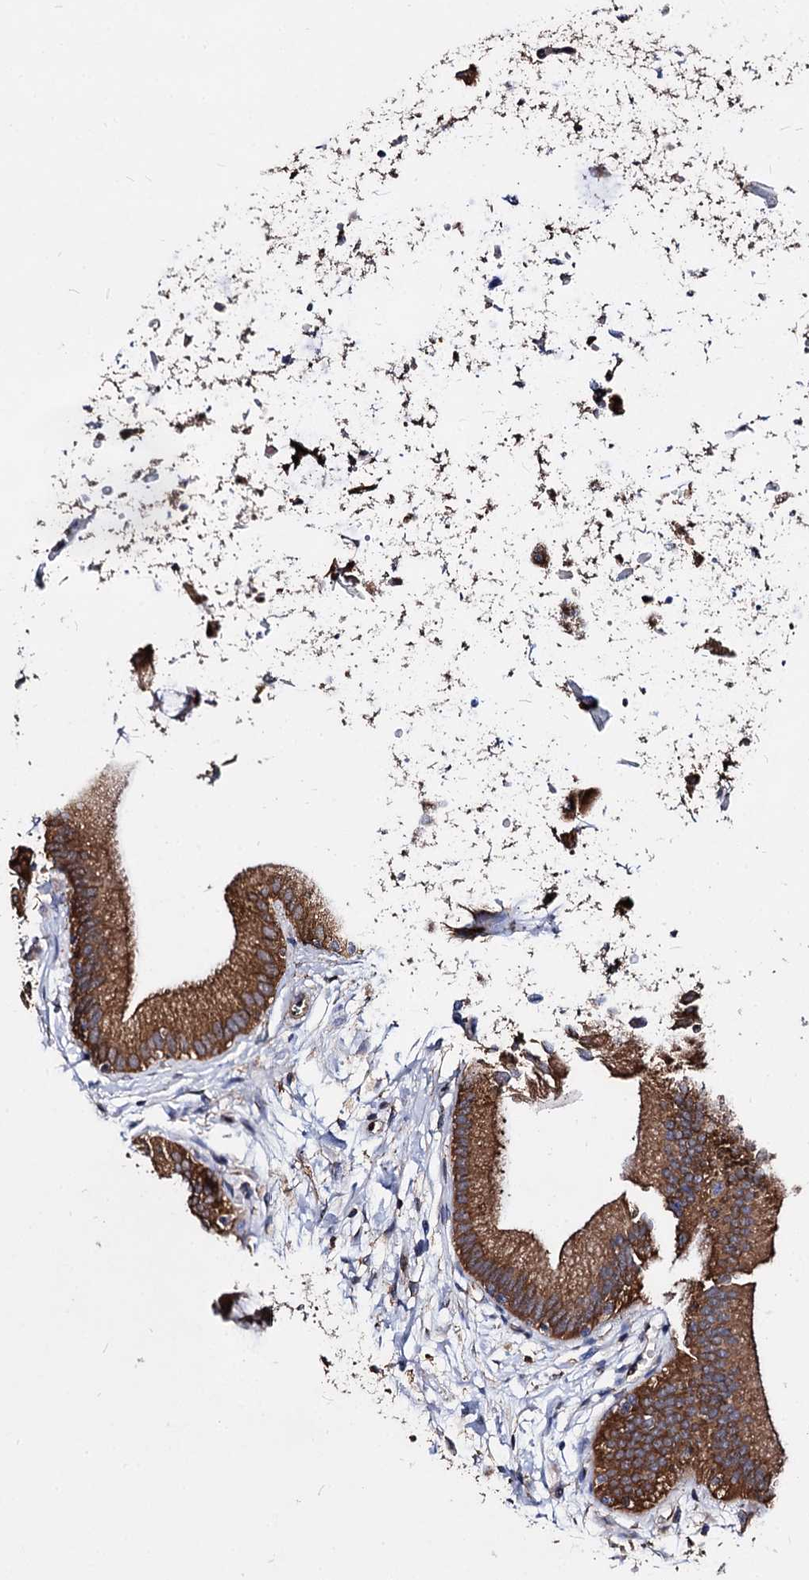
{"staining": {"intensity": "moderate", "quantity": ">75%", "location": "cytoplasmic/membranous"}, "tissue": "gallbladder", "cell_type": "Glandular cells", "image_type": "normal", "snomed": [{"axis": "morphology", "description": "Normal tissue, NOS"}, {"axis": "topography", "description": "Gallbladder"}], "caption": "A brown stain highlights moderate cytoplasmic/membranous positivity of a protein in glandular cells of unremarkable human gallbladder. Using DAB (brown) and hematoxylin (blue) stains, captured at high magnification using brightfield microscopy.", "gene": "NME1", "patient": {"sex": "male", "age": 55}}